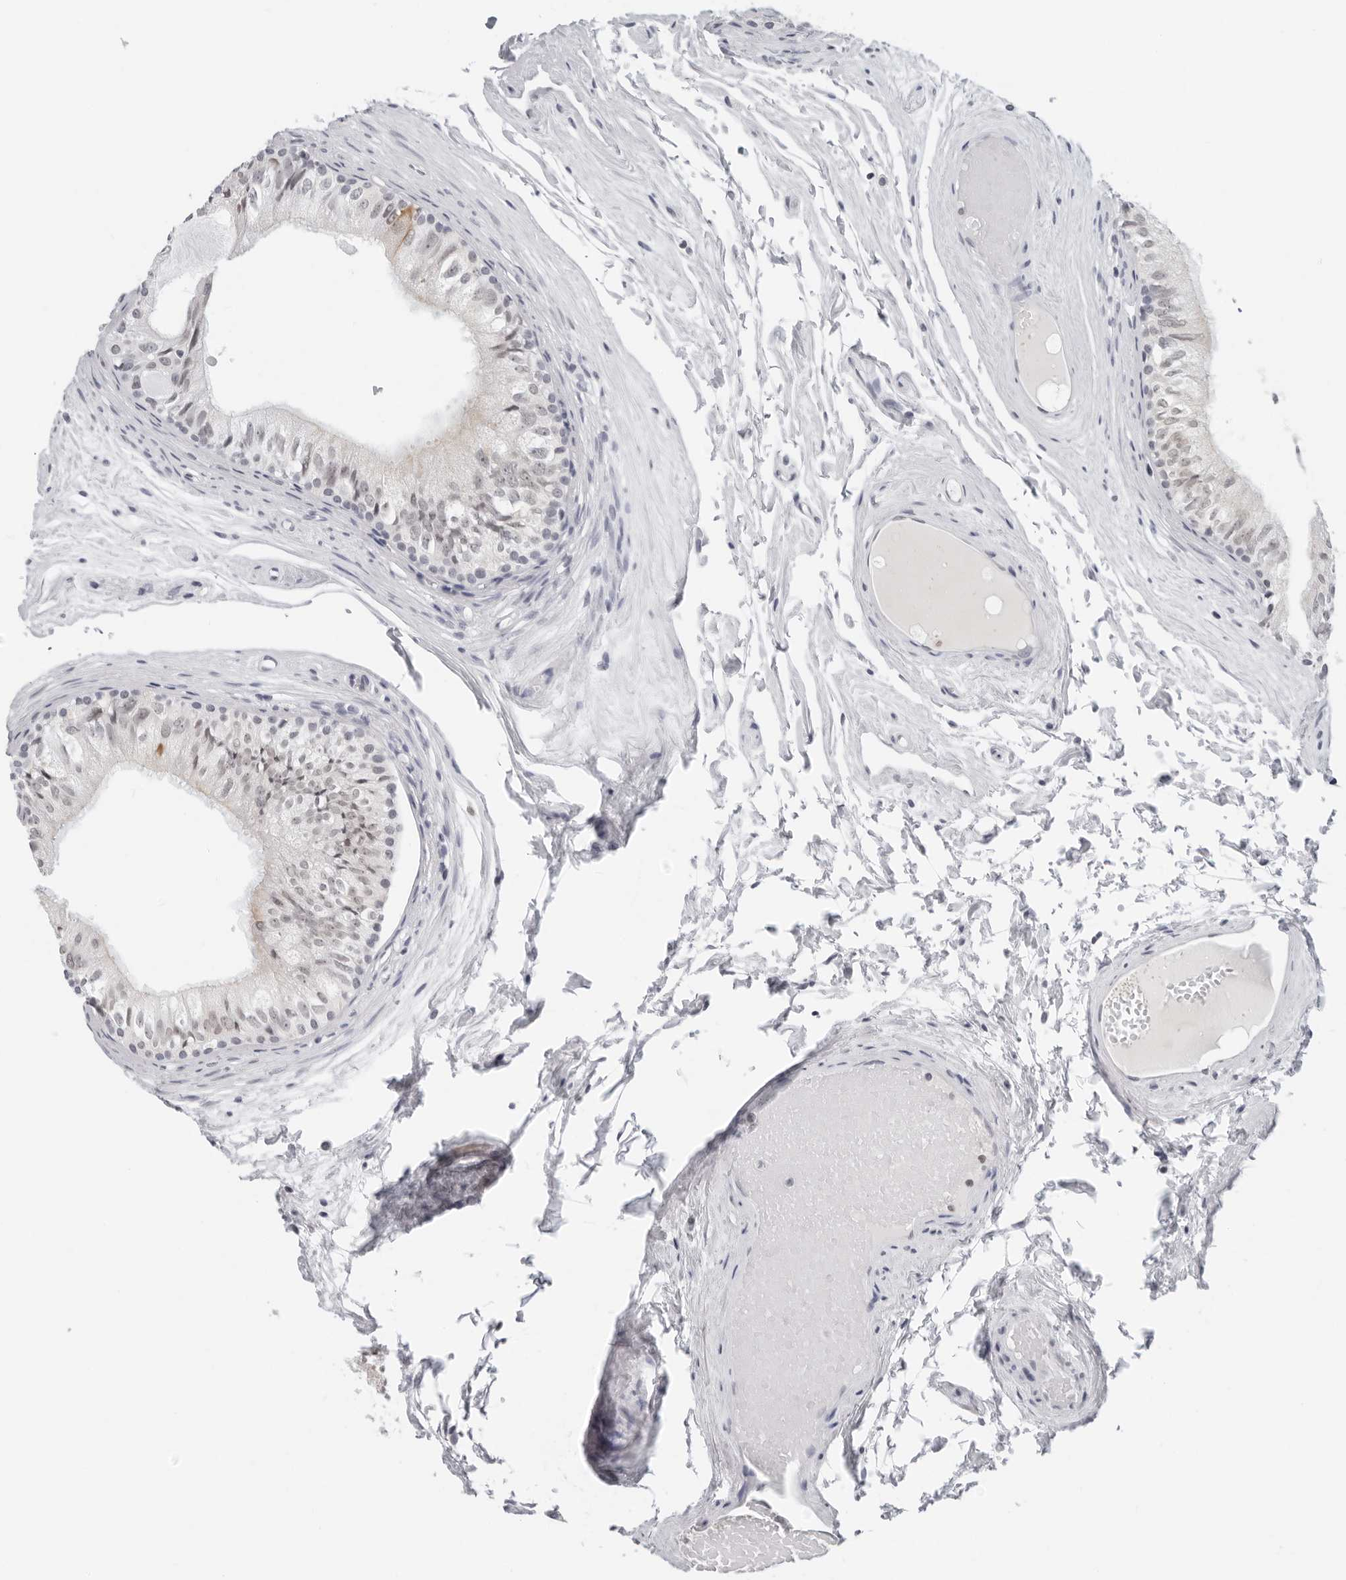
{"staining": {"intensity": "moderate", "quantity": "25%-75%", "location": "cytoplasmic/membranous"}, "tissue": "epididymis", "cell_type": "Glandular cells", "image_type": "normal", "snomed": [{"axis": "morphology", "description": "Normal tissue, NOS"}, {"axis": "topography", "description": "Epididymis"}], "caption": "Immunohistochemistry (DAB (3,3'-diaminobenzidine)) staining of normal human epididymis exhibits moderate cytoplasmic/membranous protein staining in about 25%-75% of glandular cells. (brown staining indicates protein expression, while blue staining denotes nuclei).", "gene": "FLG2", "patient": {"sex": "male", "age": 79}}